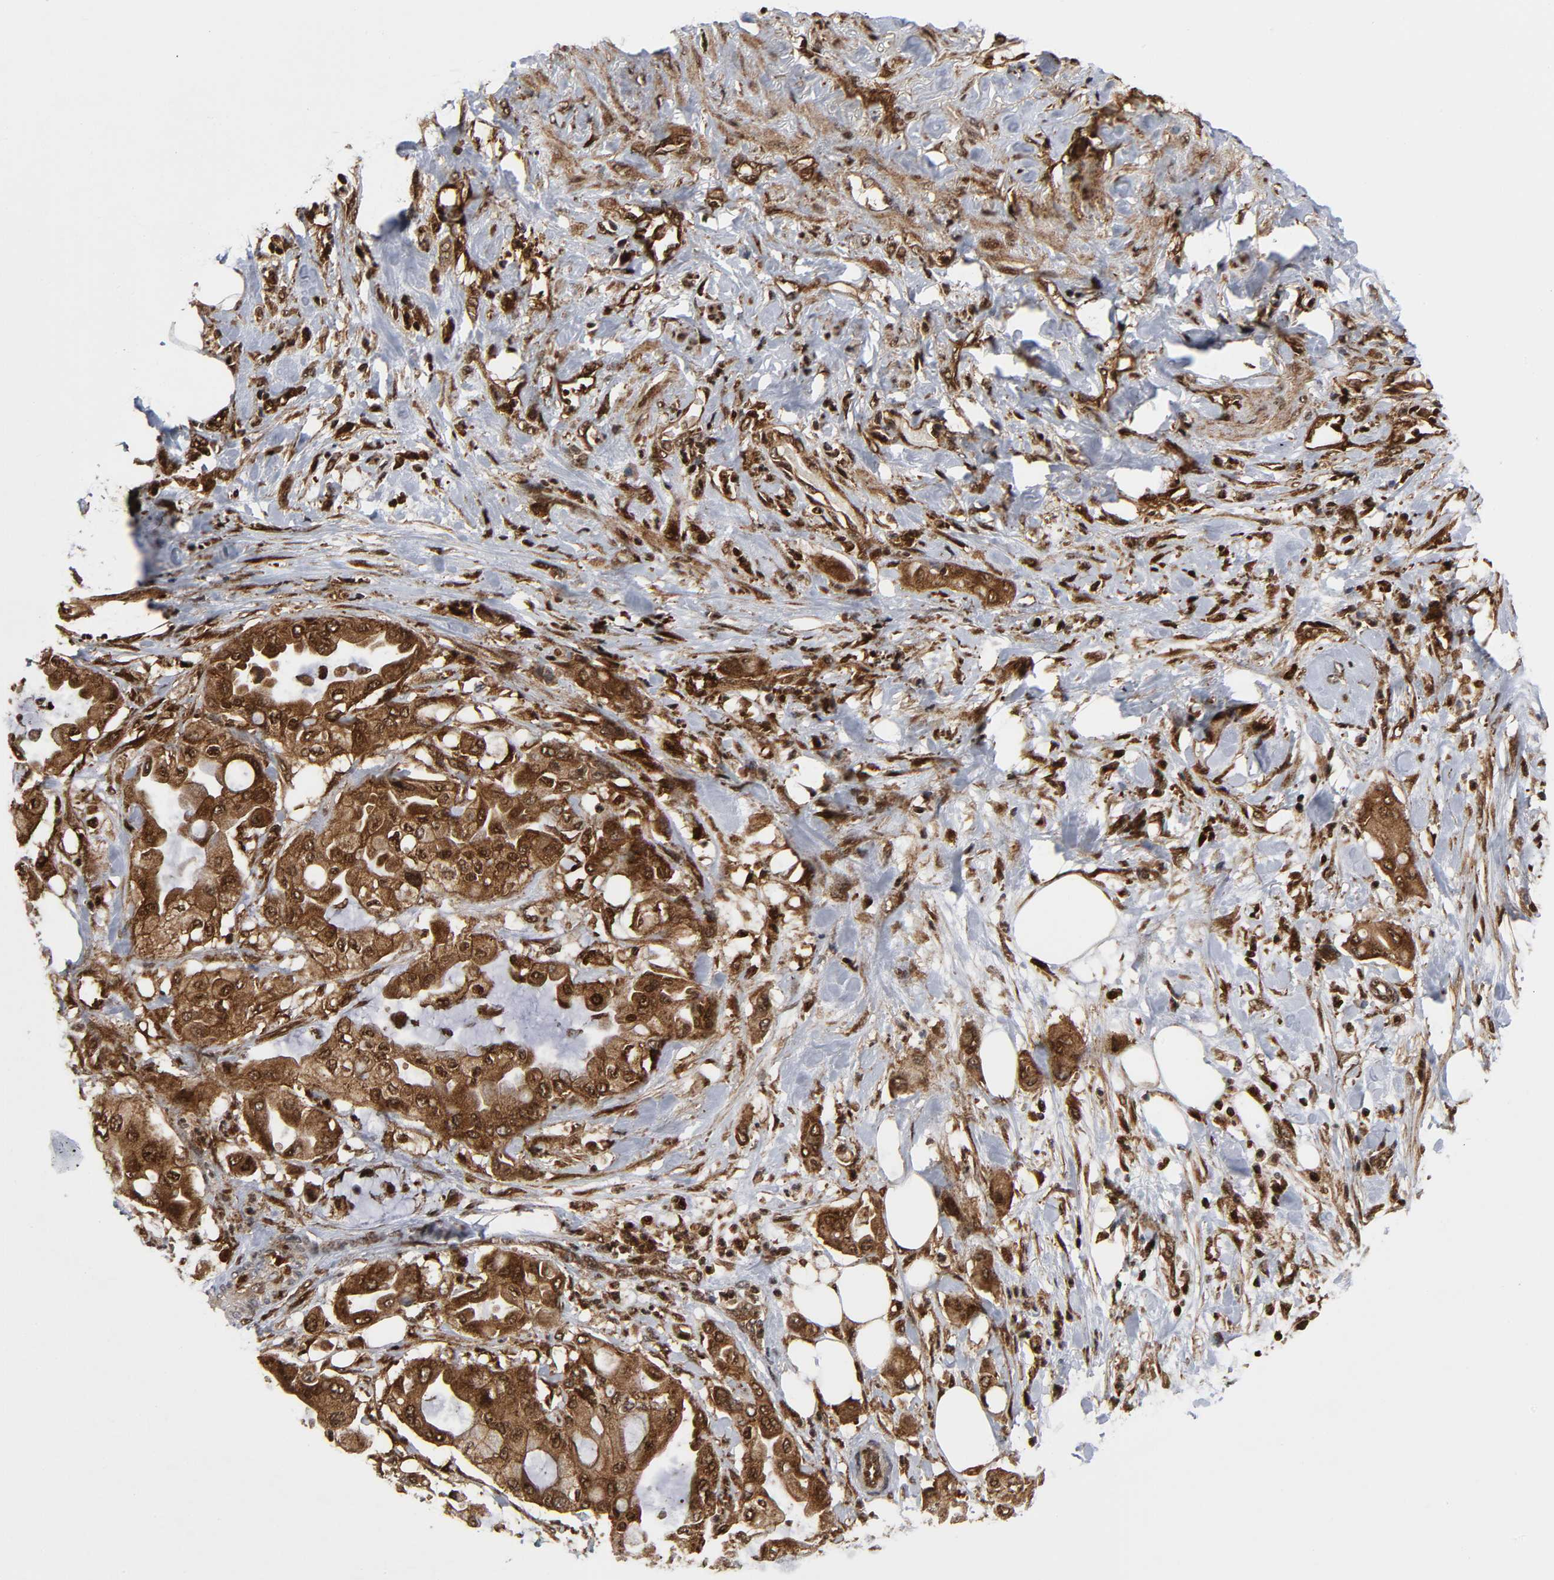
{"staining": {"intensity": "moderate", "quantity": ">75%", "location": "cytoplasmic/membranous,nuclear"}, "tissue": "pancreatic cancer", "cell_type": "Tumor cells", "image_type": "cancer", "snomed": [{"axis": "morphology", "description": "Adenocarcinoma, NOS"}, {"axis": "morphology", "description": "Adenocarcinoma, metastatic, NOS"}, {"axis": "topography", "description": "Lymph node"}, {"axis": "topography", "description": "Pancreas"}, {"axis": "topography", "description": "Duodenum"}], "caption": "High-magnification brightfield microscopy of pancreatic cancer stained with DAB (3,3'-diaminobenzidine) (brown) and counterstained with hematoxylin (blue). tumor cells exhibit moderate cytoplasmic/membranous and nuclear staining is appreciated in about>75% of cells.", "gene": "MAPK1", "patient": {"sex": "female", "age": 64}}